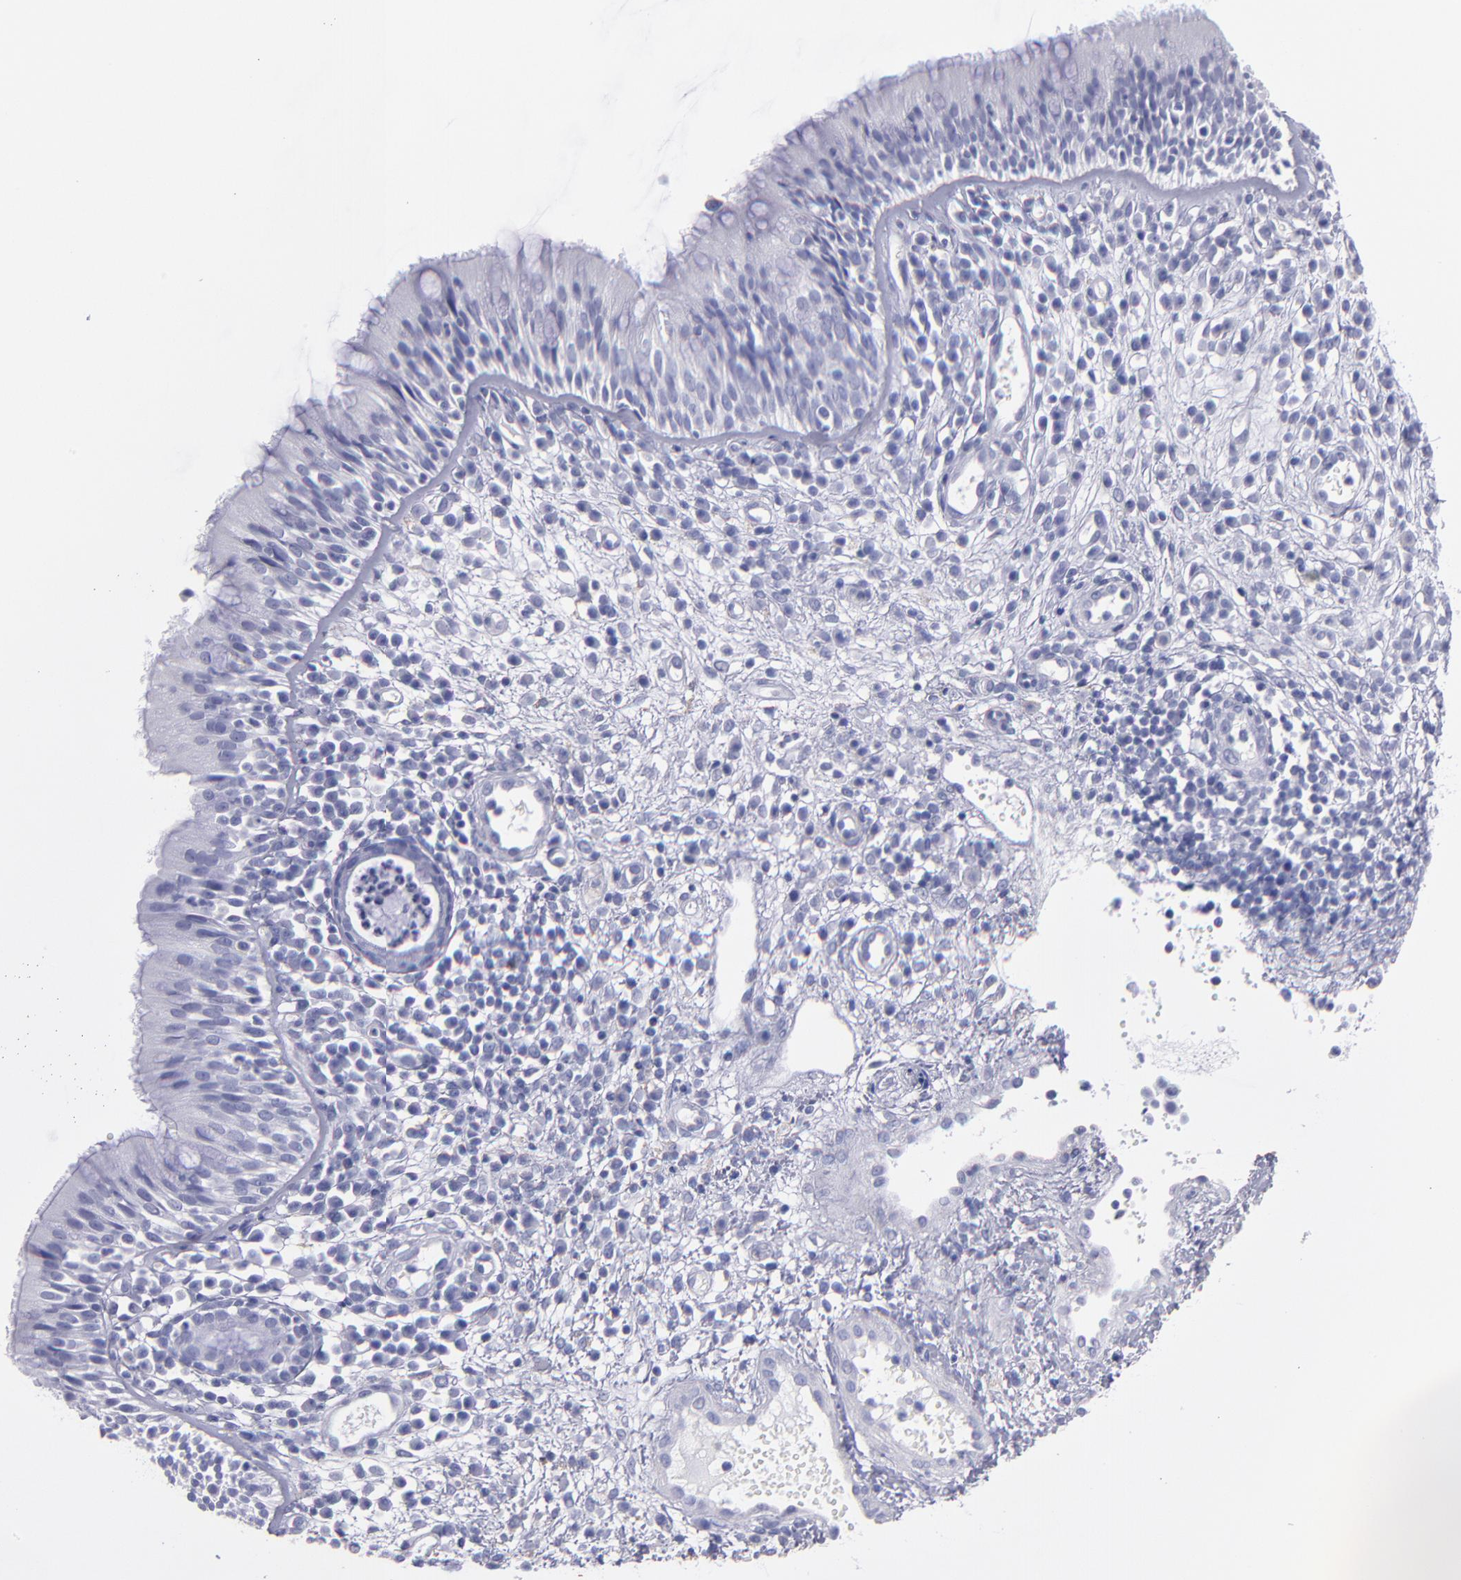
{"staining": {"intensity": "negative", "quantity": "none", "location": "none"}, "tissue": "nasopharynx", "cell_type": "Respiratory epithelial cells", "image_type": "normal", "snomed": [{"axis": "morphology", "description": "Normal tissue, NOS"}, {"axis": "morphology", "description": "Inflammation, NOS"}, {"axis": "morphology", "description": "Malignant melanoma, Metastatic site"}, {"axis": "topography", "description": "Nasopharynx"}], "caption": "Micrograph shows no significant protein staining in respiratory epithelial cells of normal nasopharynx.", "gene": "MB", "patient": {"sex": "female", "age": 55}}